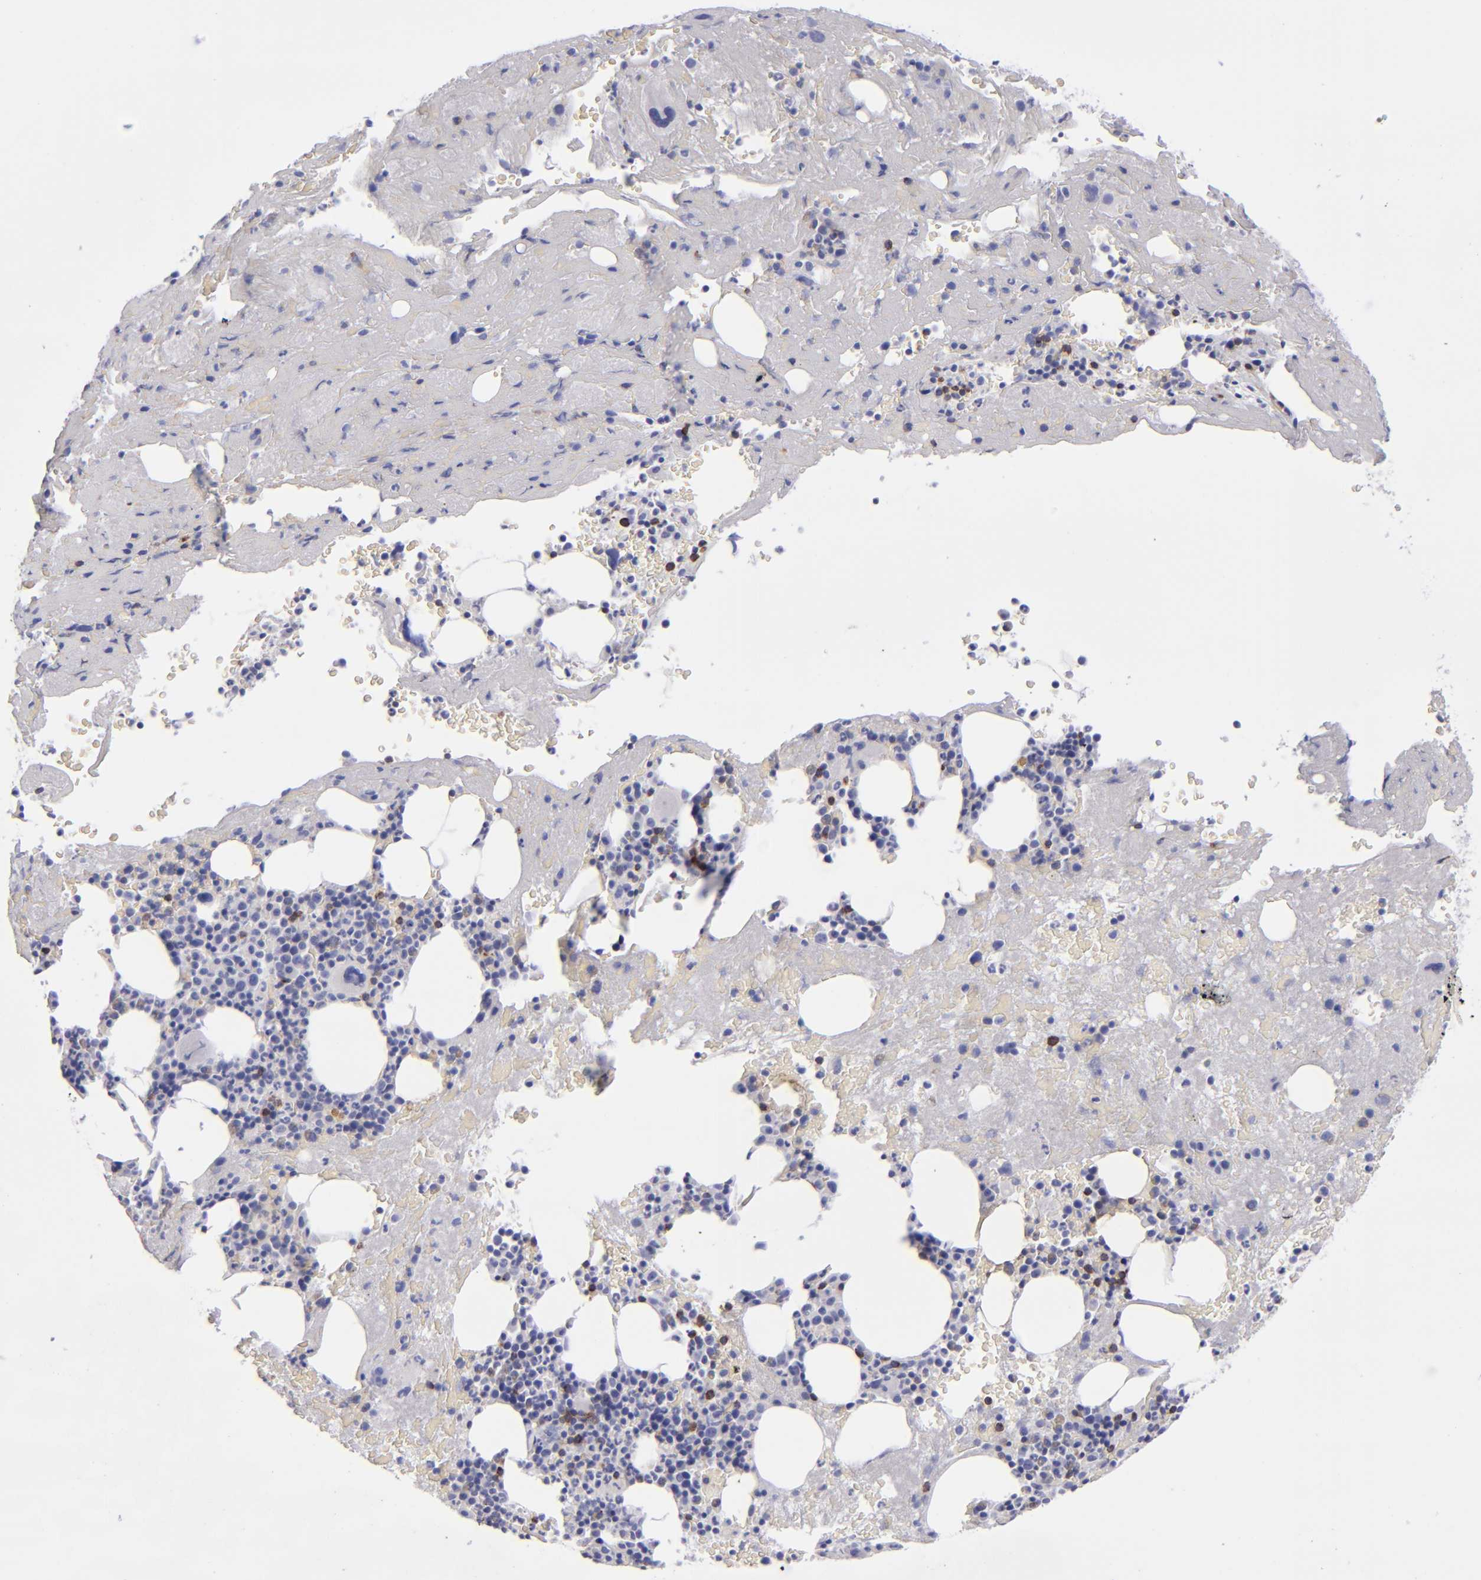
{"staining": {"intensity": "moderate", "quantity": "<25%", "location": "cytoplasmic/membranous"}, "tissue": "bone marrow", "cell_type": "Hematopoietic cells", "image_type": "normal", "snomed": [{"axis": "morphology", "description": "Normal tissue, NOS"}, {"axis": "topography", "description": "Bone marrow"}], "caption": "This is an image of IHC staining of unremarkable bone marrow, which shows moderate positivity in the cytoplasmic/membranous of hematopoietic cells.", "gene": "CD2", "patient": {"sex": "male", "age": 76}}